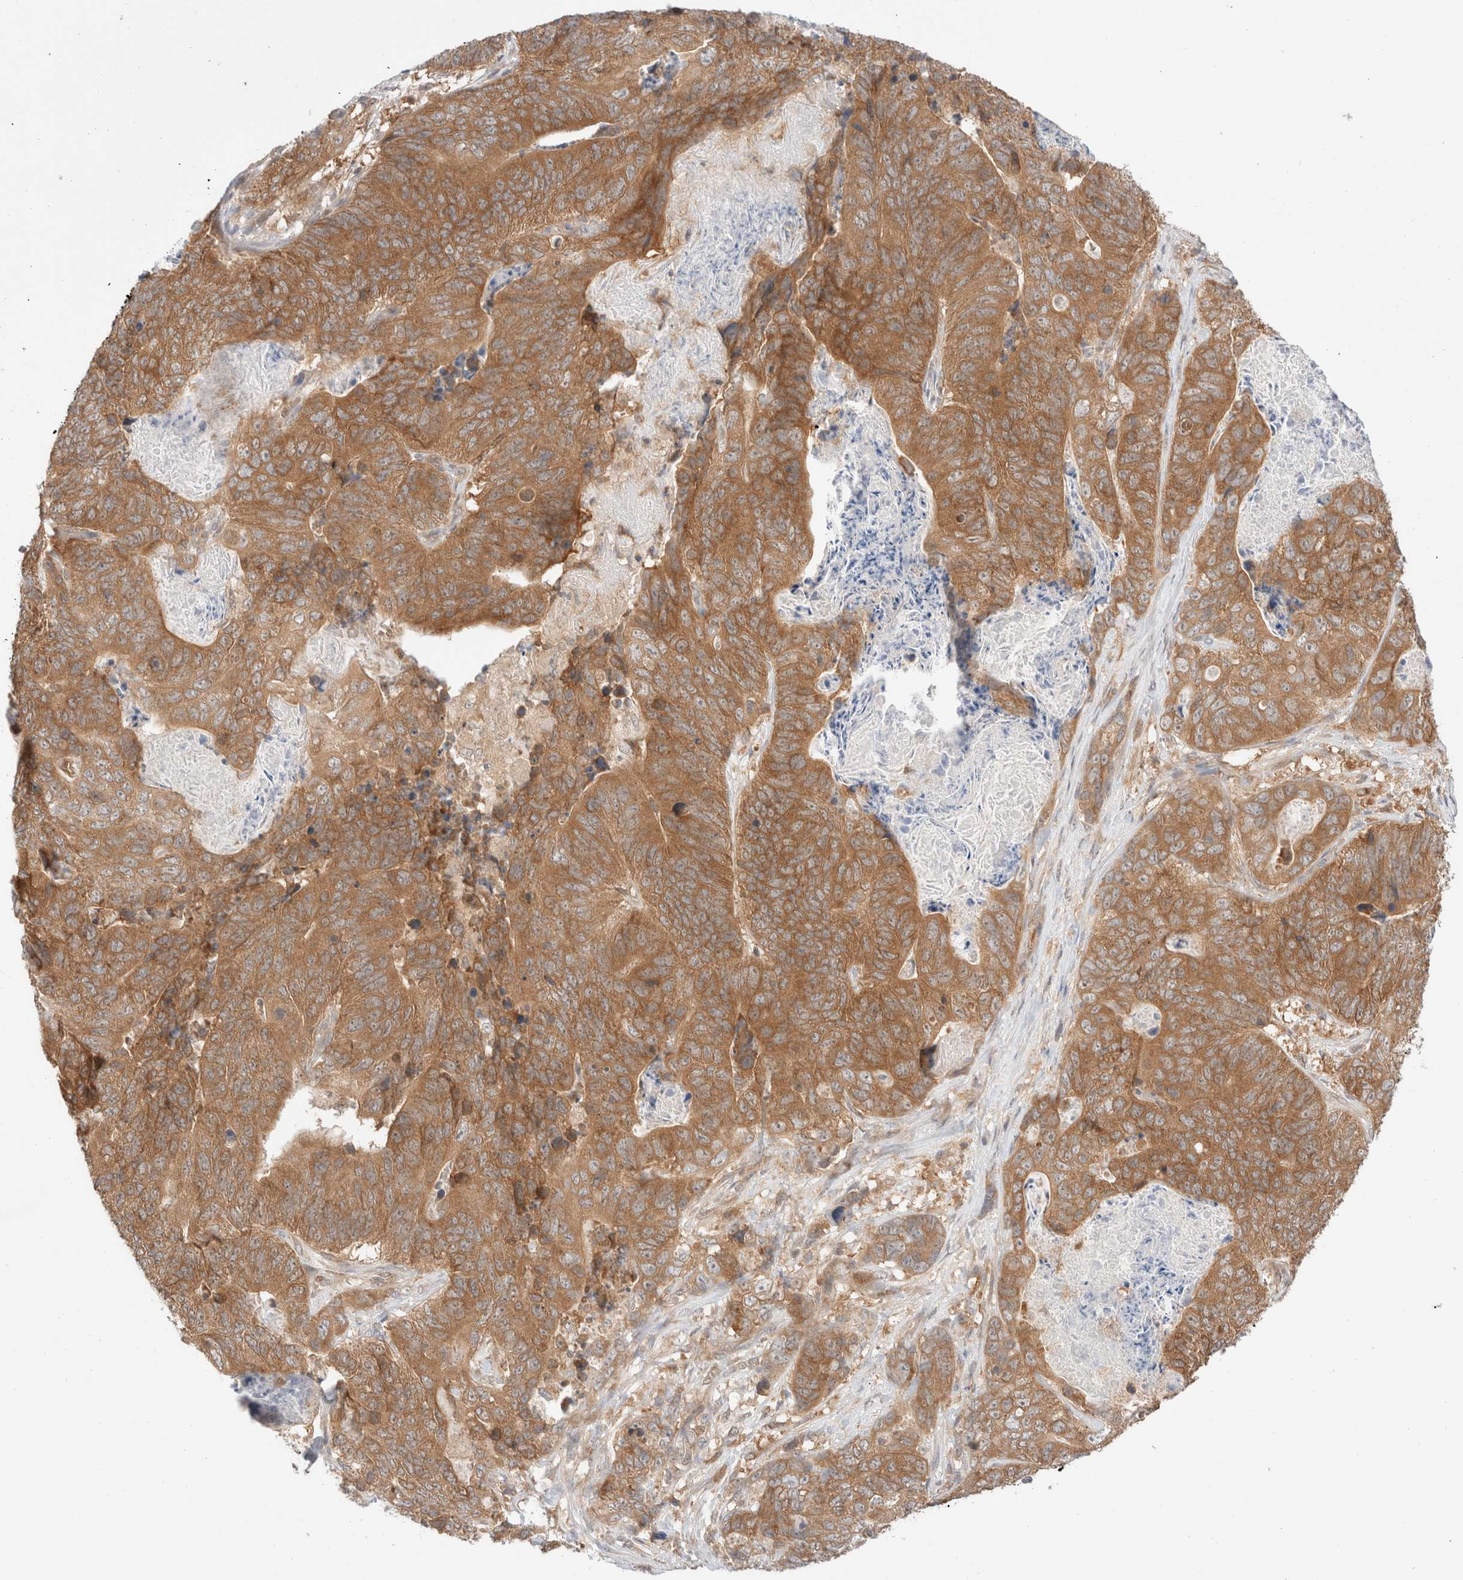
{"staining": {"intensity": "moderate", "quantity": ">75%", "location": "cytoplasmic/membranous"}, "tissue": "stomach cancer", "cell_type": "Tumor cells", "image_type": "cancer", "snomed": [{"axis": "morphology", "description": "Normal tissue, NOS"}, {"axis": "morphology", "description": "Adenocarcinoma, NOS"}, {"axis": "topography", "description": "Stomach"}], "caption": "IHC (DAB) staining of human stomach cancer (adenocarcinoma) exhibits moderate cytoplasmic/membranous protein positivity in approximately >75% of tumor cells.", "gene": "XKR4", "patient": {"sex": "female", "age": 89}}